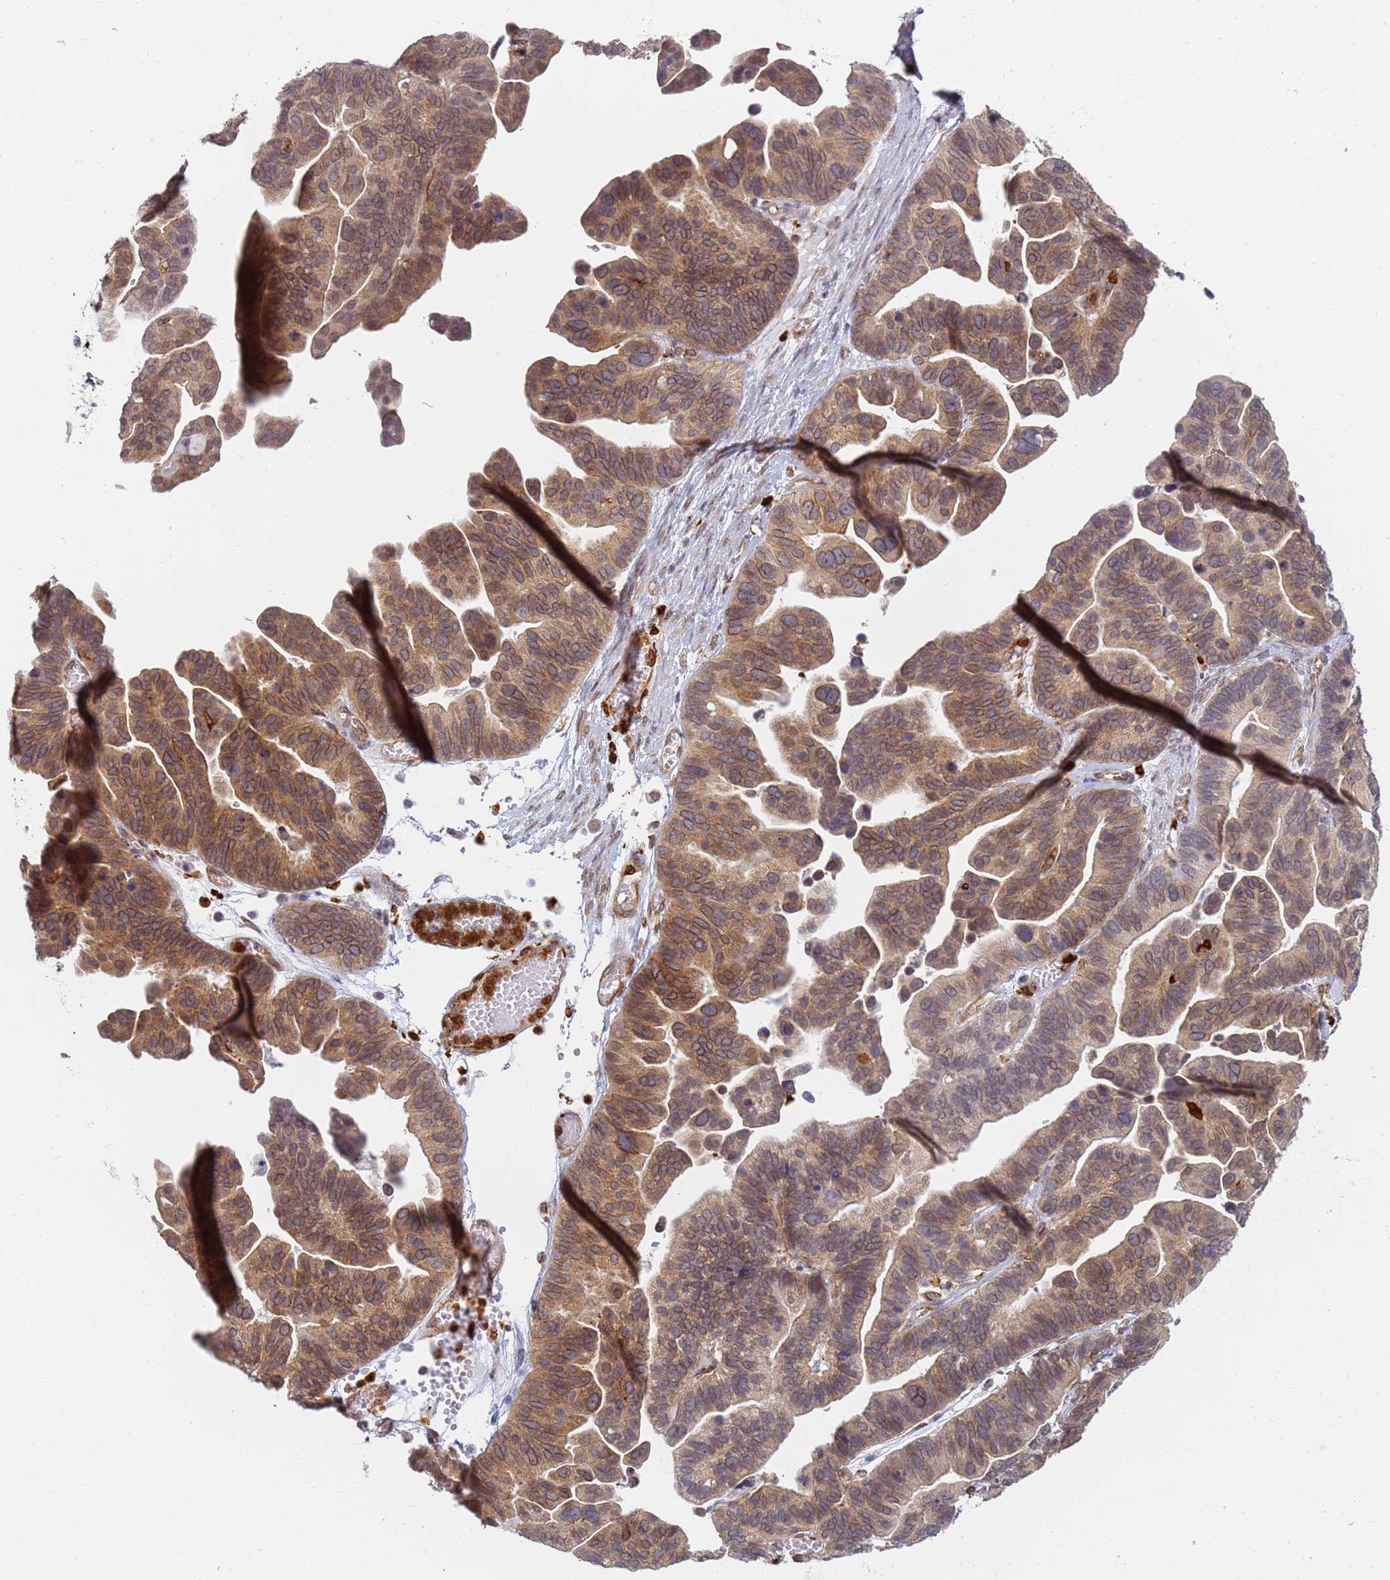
{"staining": {"intensity": "moderate", "quantity": ">75%", "location": "cytoplasmic/membranous,nuclear"}, "tissue": "ovarian cancer", "cell_type": "Tumor cells", "image_type": "cancer", "snomed": [{"axis": "morphology", "description": "Cystadenocarcinoma, serous, NOS"}, {"axis": "topography", "description": "Ovary"}], "caption": "High-magnification brightfield microscopy of serous cystadenocarcinoma (ovarian) stained with DAB (3,3'-diaminobenzidine) (brown) and counterstained with hematoxylin (blue). tumor cells exhibit moderate cytoplasmic/membranous and nuclear staining is identified in about>75% of cells.", "gene": "CEP170", "patient": {"sex": "female", "age": 56}}